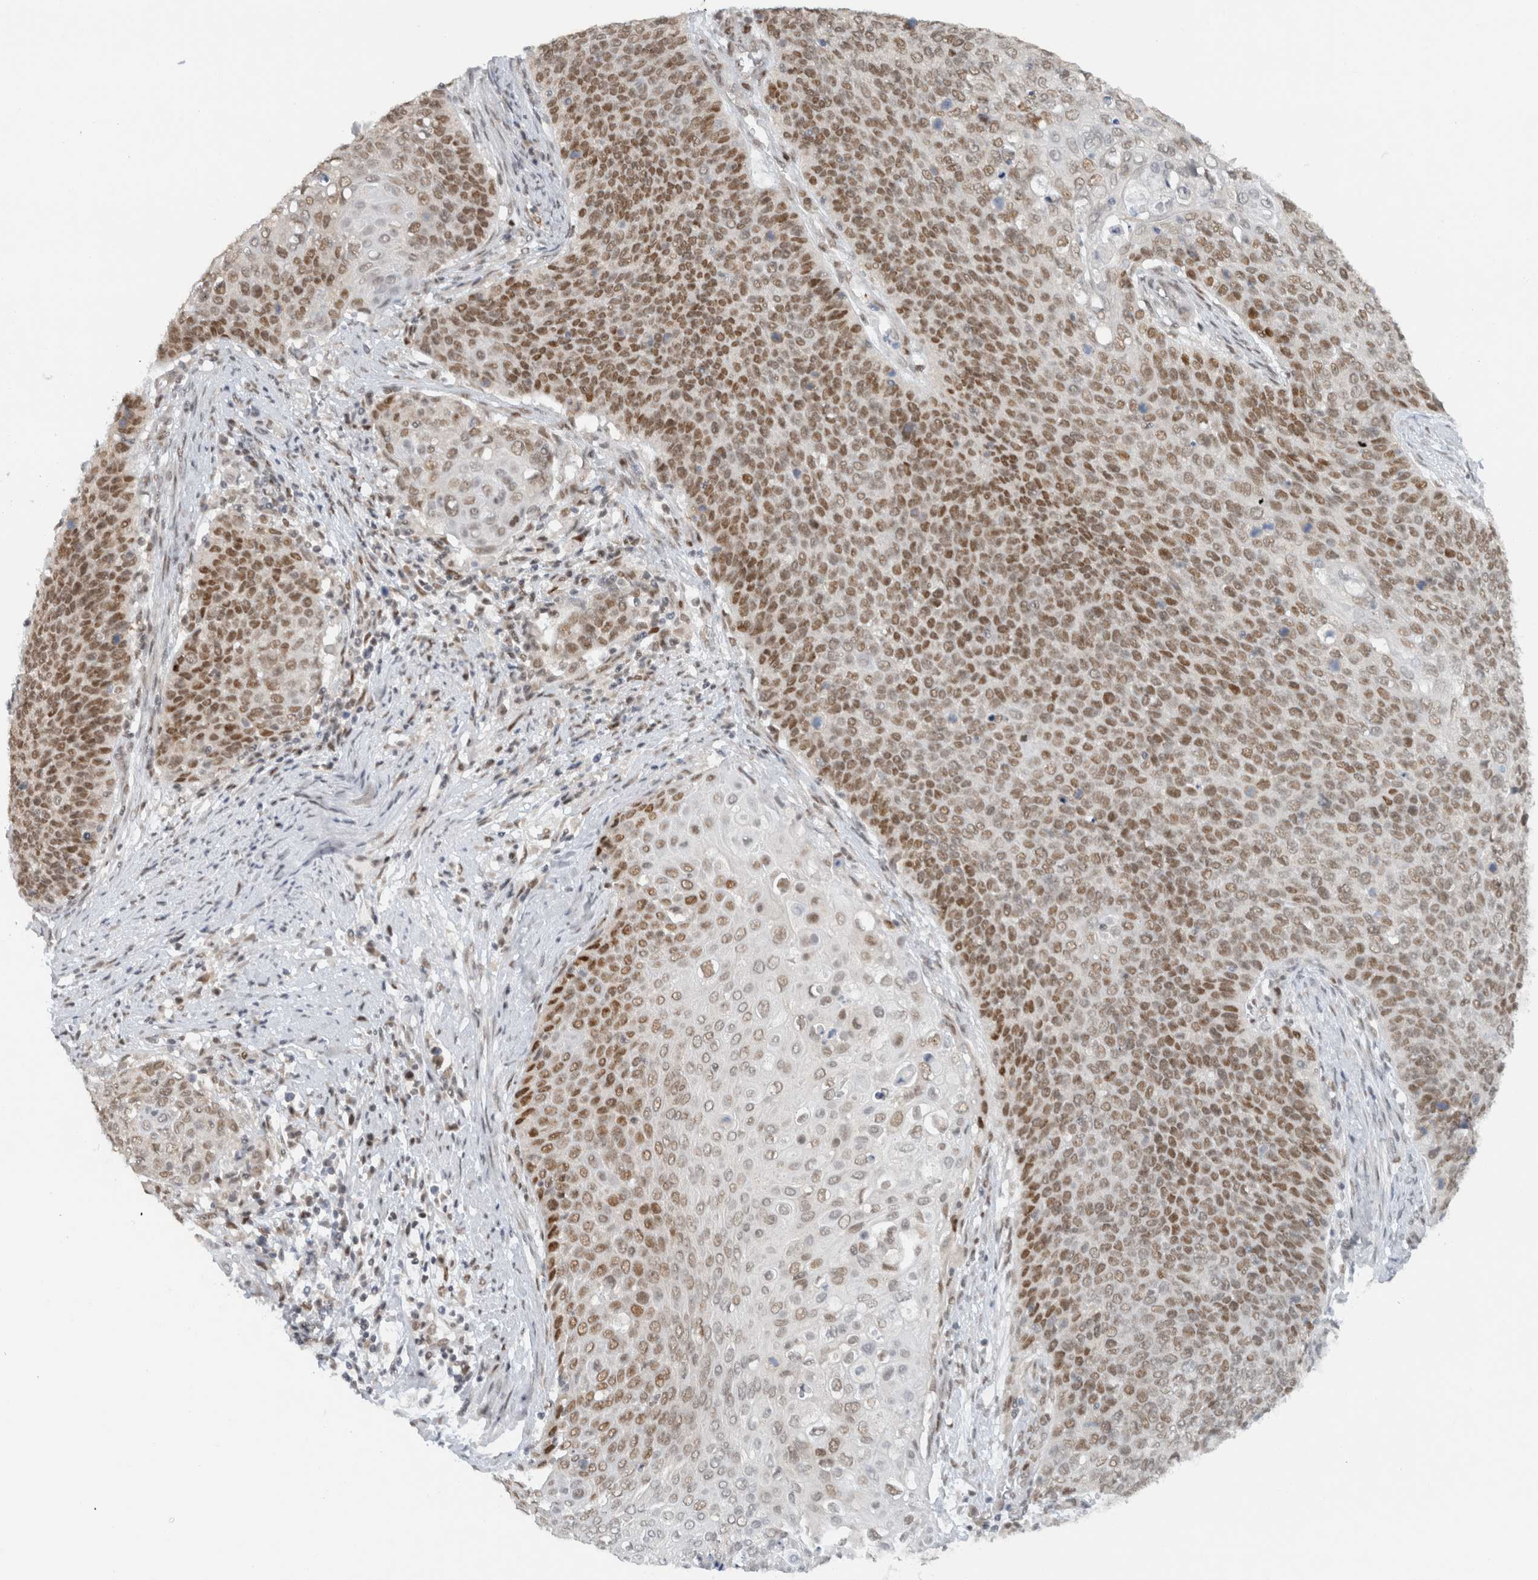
{"staining": {"intensity": "moderate", "quantity": ">75%", "location": "nuclear"}, "tissue": "cervical cancer", "cell_type": "Tumor cells", "image_type": "cancer", "snomed": [{"axis": "morphology", "description": "Squamous cell carcinoma, NOS"}, {"axis": "topography", "description": "Cervix"}], "caption": "This image shows IHC staining of human cervical cancer, with medium moderate nuclear expression in about >75% of tumor cells.", "gene": "HNRNPR", "patient": {"sex": "female", "age": 39}}